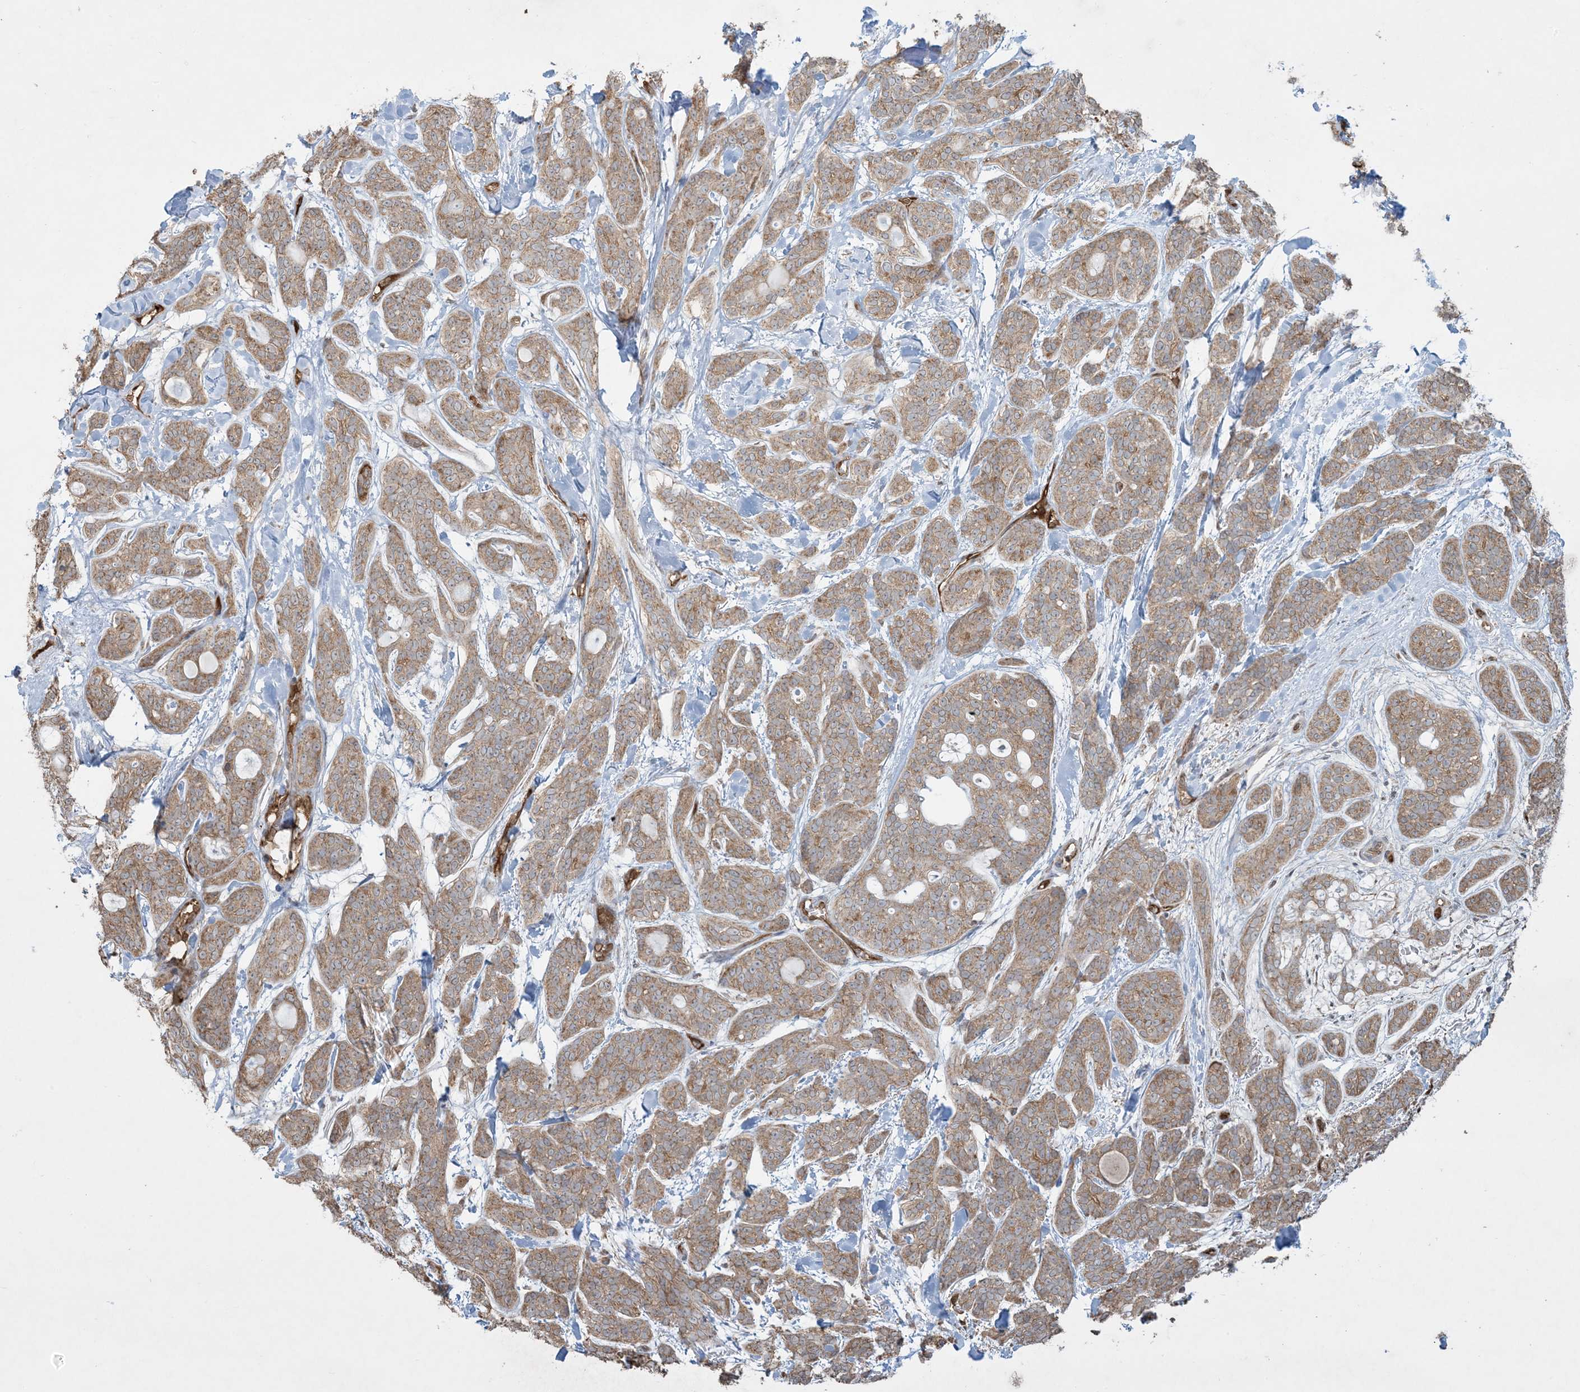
{"staining": {"intensity": "moderate", "quantity": ">75%", "location": "cytoplasmic/membranous"}, "tissue": "head and neck cancer", "cell_type": "Tumor cells", "image_type": "cancer", "snomed": [{"axis": "morphology", "description": "Adenocarcinoma, NOS"}, {"axis": "topography", "description": "Head-Neck"}], "caption": "High-magnification brightfield microscopy of head and neck cancer (adenocarcinoma) stained with DAB (brown) and counterstained with hematoxylin (blue). tumor cells exhibit moderate cytoplasmic/membranous positivity is present in about>75% of cells. The protein is shown in brown color, while the nuclei are stained blue.", "gene": "PPM1F", "patient": {"sex": "male", "age": 66}}